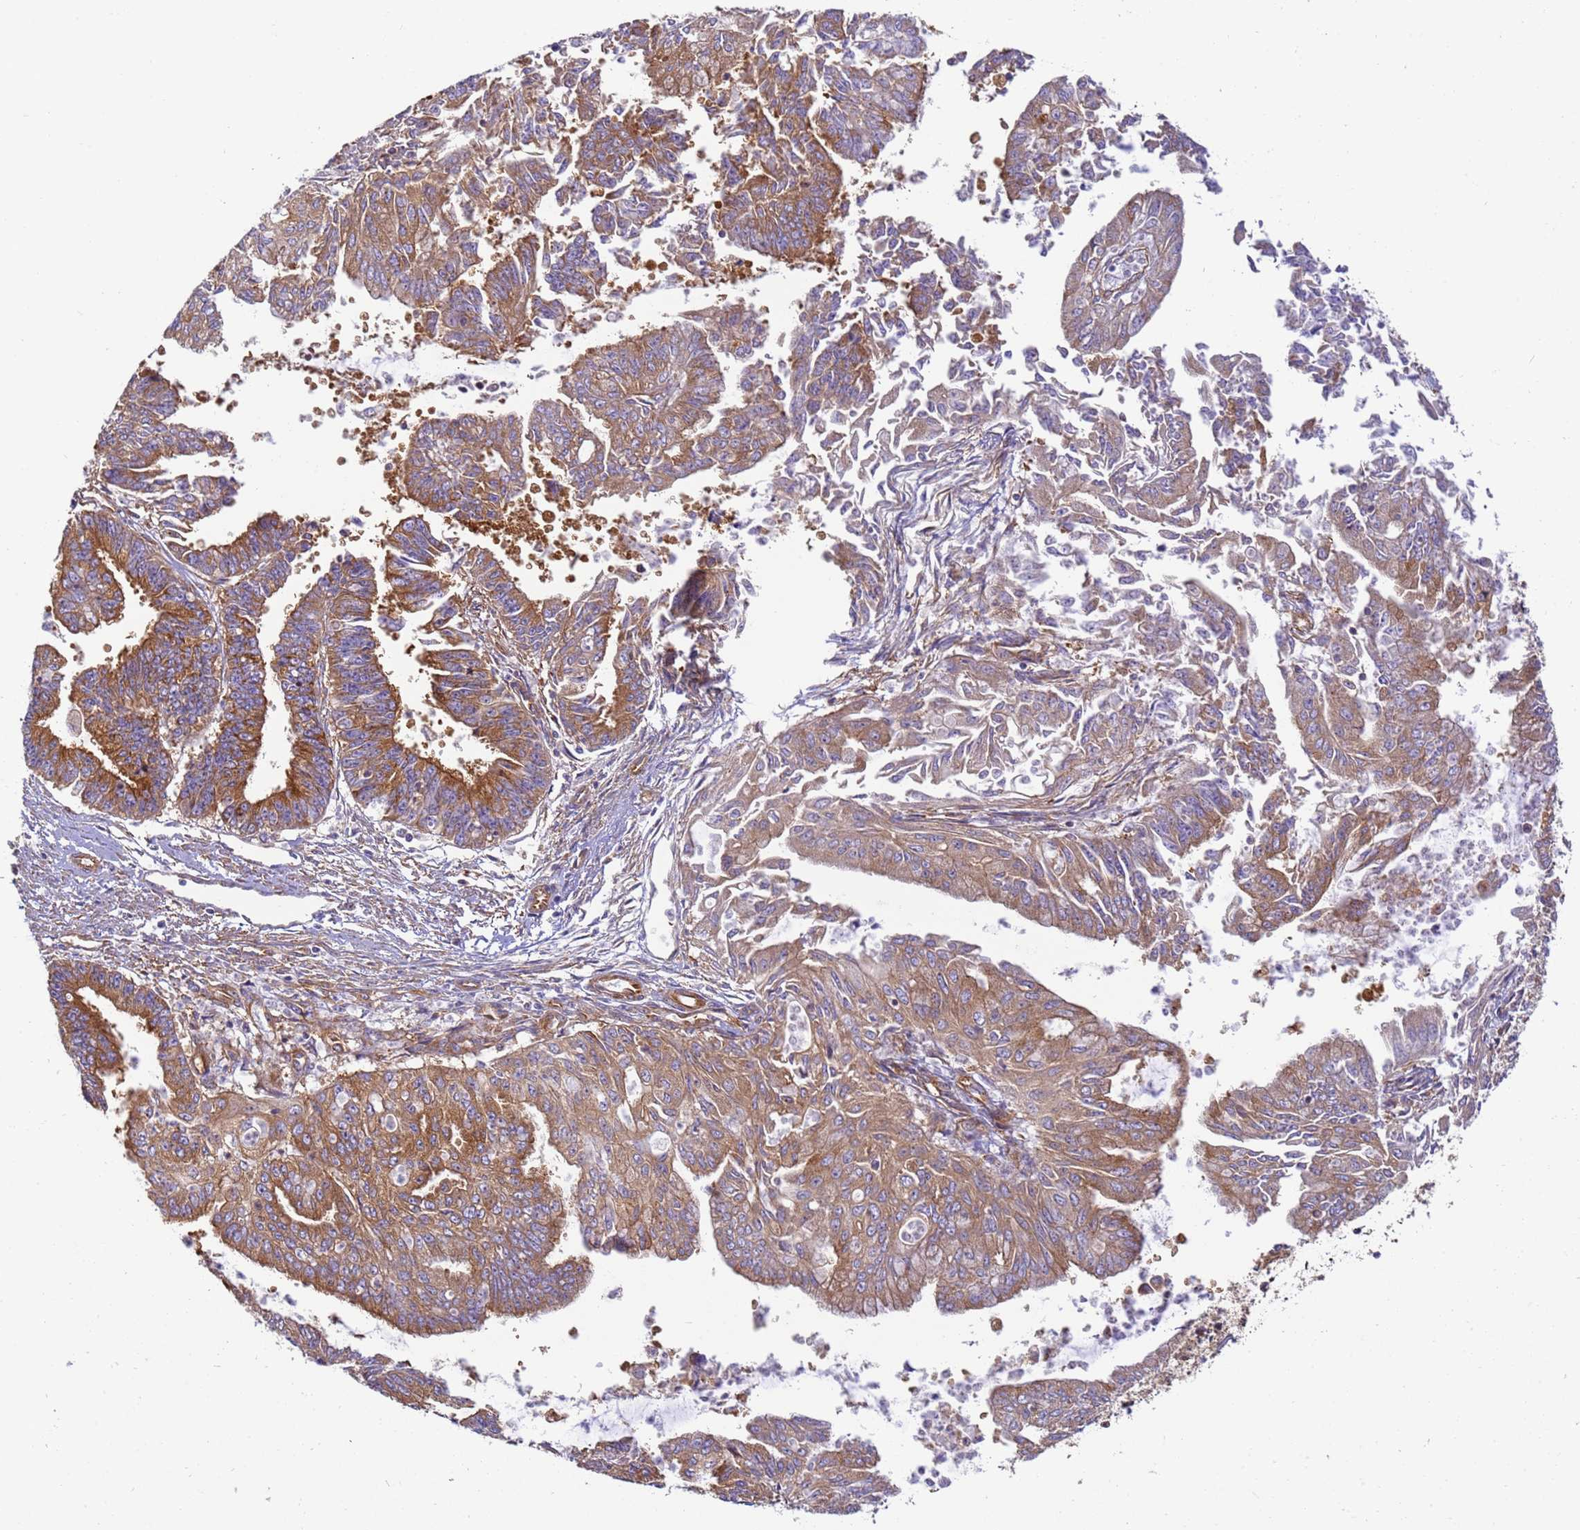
{"staining": {"intensity": "moderate", "quantity": ">75%", "location": "cytoplasmic/membranous"}, "tissue": "endometrial cancer", "cell_type": "Tumor cells", "image_type": "cancer", "snomed": [{"axis": "morphology", "description": "Adenocarcinoma, NOS"}, {"axis": "topography", "description": "Endometrium"}], "caption": "Moderate cytoplasmic/membranous expression is seen in about >75% of tumor cells in endometrial cancer.", "gene": "DYNC1I2", "patient": {"sex": "female", "age": 73}}